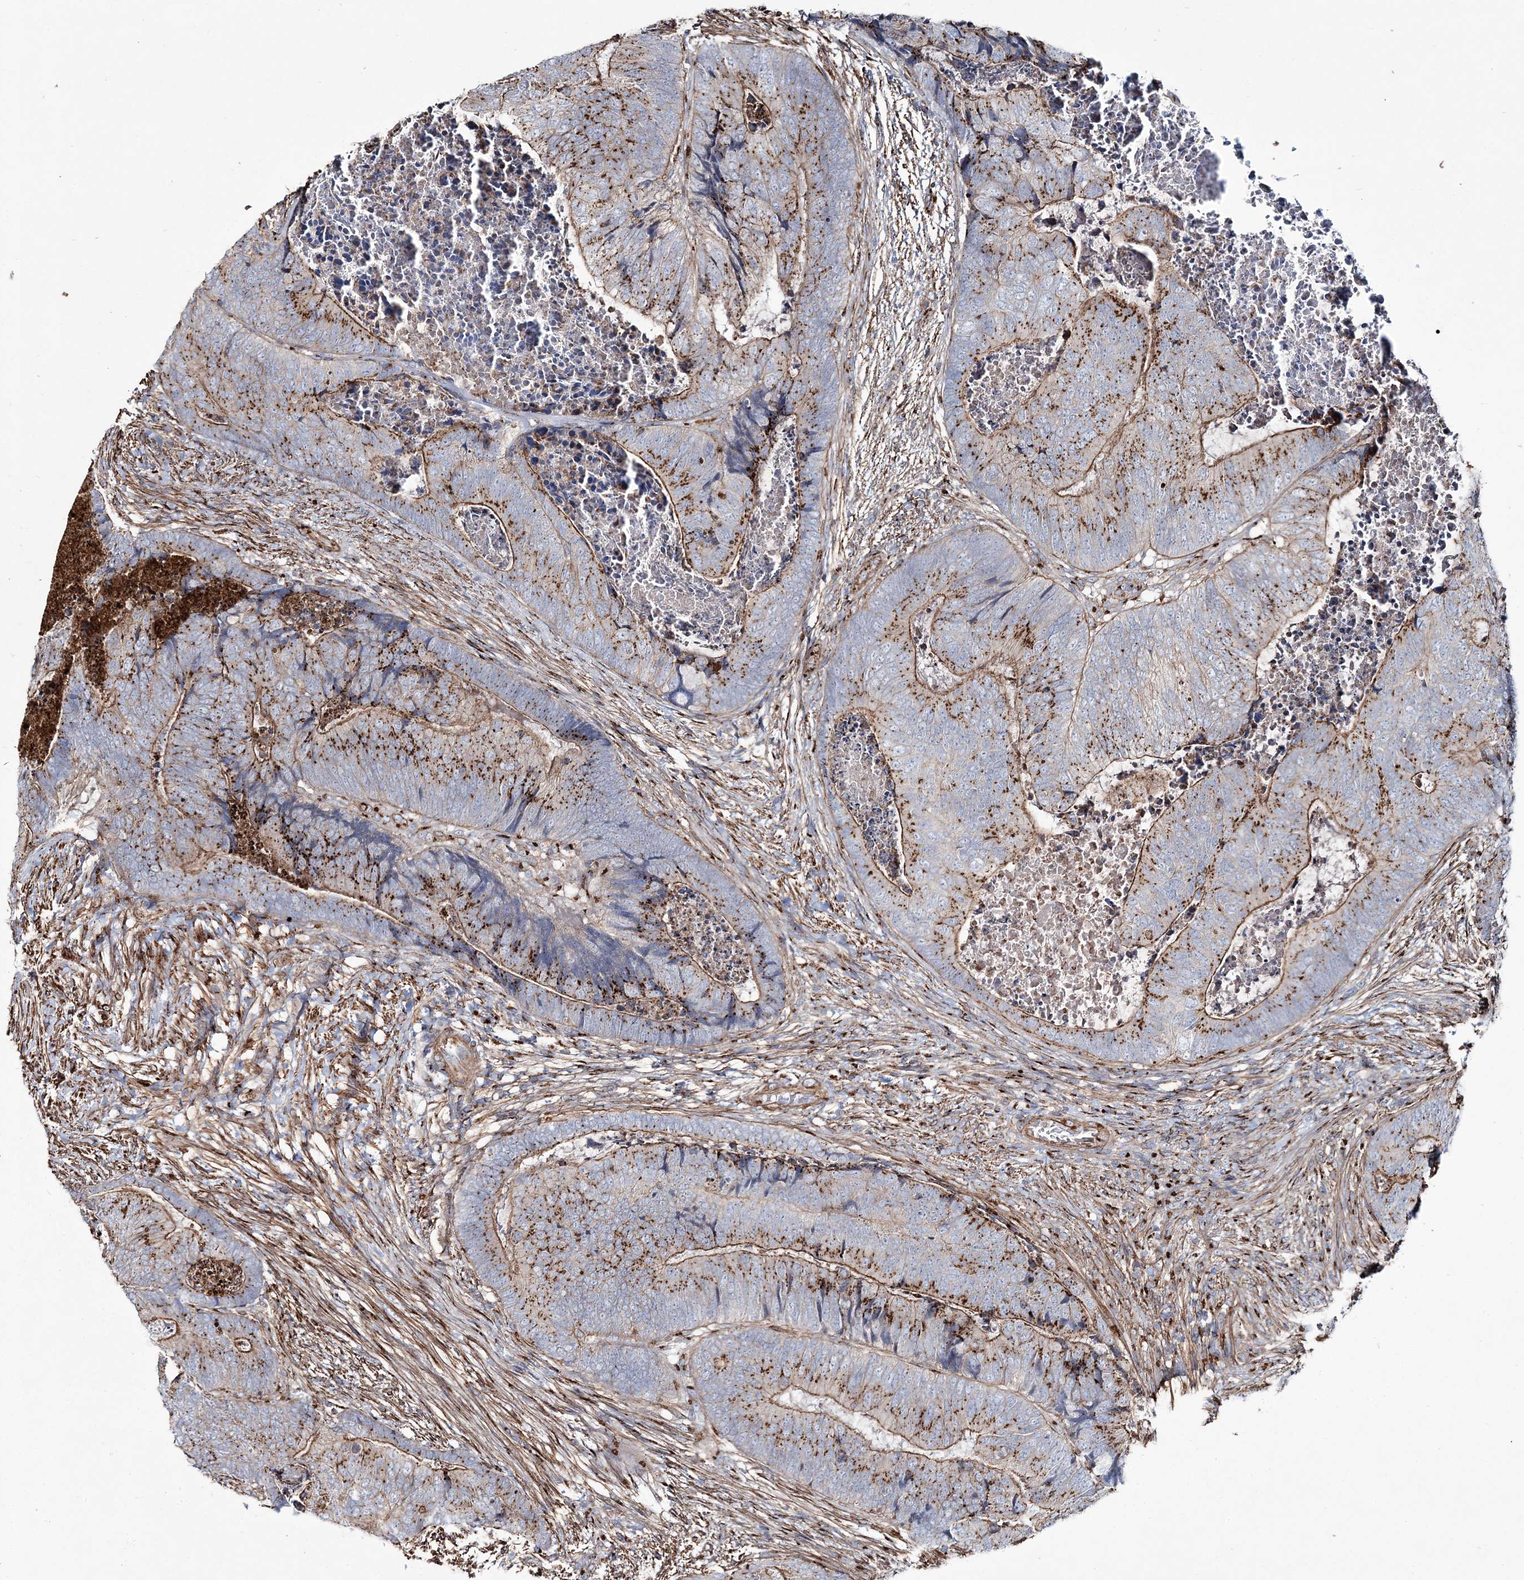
{"staining": {"intensity": "moderate", "quantity": ">75%", "location": "cytoplasmic/membranous"}, "tissue": "colorectal cancer", "cell_type": "Tumor cells", "image_type": "cancer", "snomed": [{"axis": "morphology", "description": "Adenocarcinoma, NOS"}, {"axis": "topography", "description": "Colon"}], "caption": "Protein positivity by immunohistochemistry (IHC) reveals moderate cytoplasmic/membranous positivity in about >75% of tumor cells in colorectal adenocarcinoma.", "gene": "MAN1A2", "patient": {"sex": "female", "age": 67}}